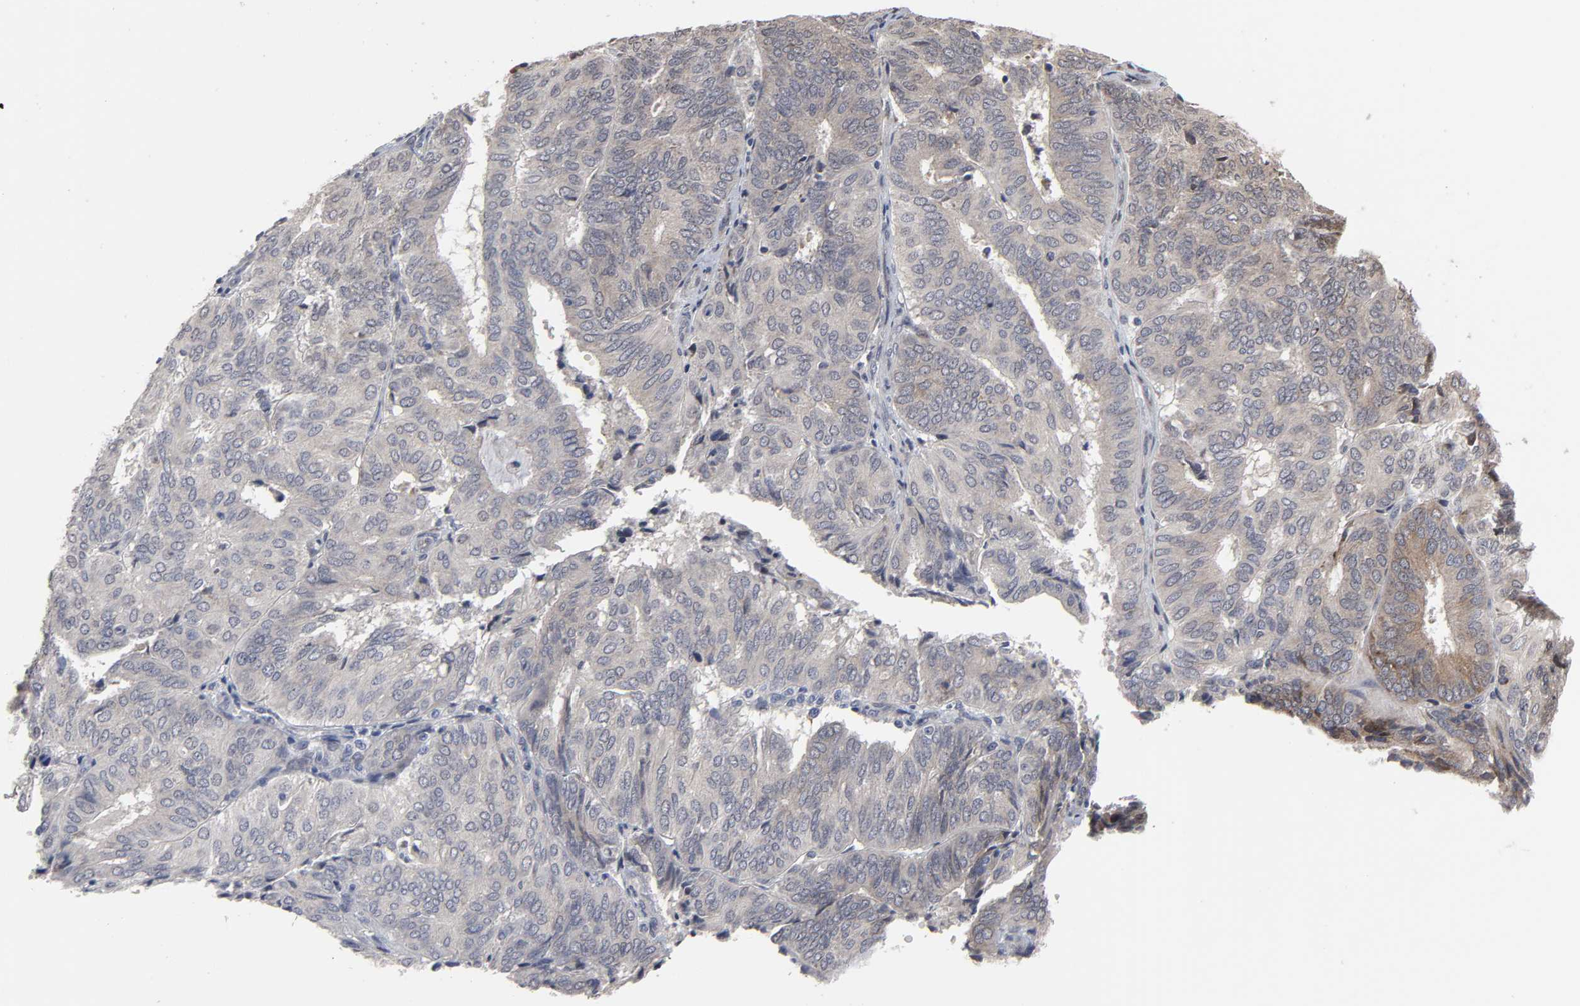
{"staining": {"intensity": "moderate", "quantity": "25%-75%", "location": "cytoplasmic/membranous"}, "tissue": "endometrial cancer", "cell_type": "Tumor cells", "image_type": "cancer", "snomed": [{"axis": "morphology", "description": "Adenocarcinoma, NOS"}, {"axis": "topography", "description": "Uterus"}], "caption": "Immunohistochemistry (IHC) photomicrograph of neoplastic tissue: endometrial adenocarcinoma stained using immunohistochemistry displays medium levels of moderate protein expression localized specifically in the cytoplasmic/membranous of tumor cells, appearing as a cytoplasmic/membranous brown color.", "gene": "HNF4A", "patient": {"sex": "female", "age": 60}}